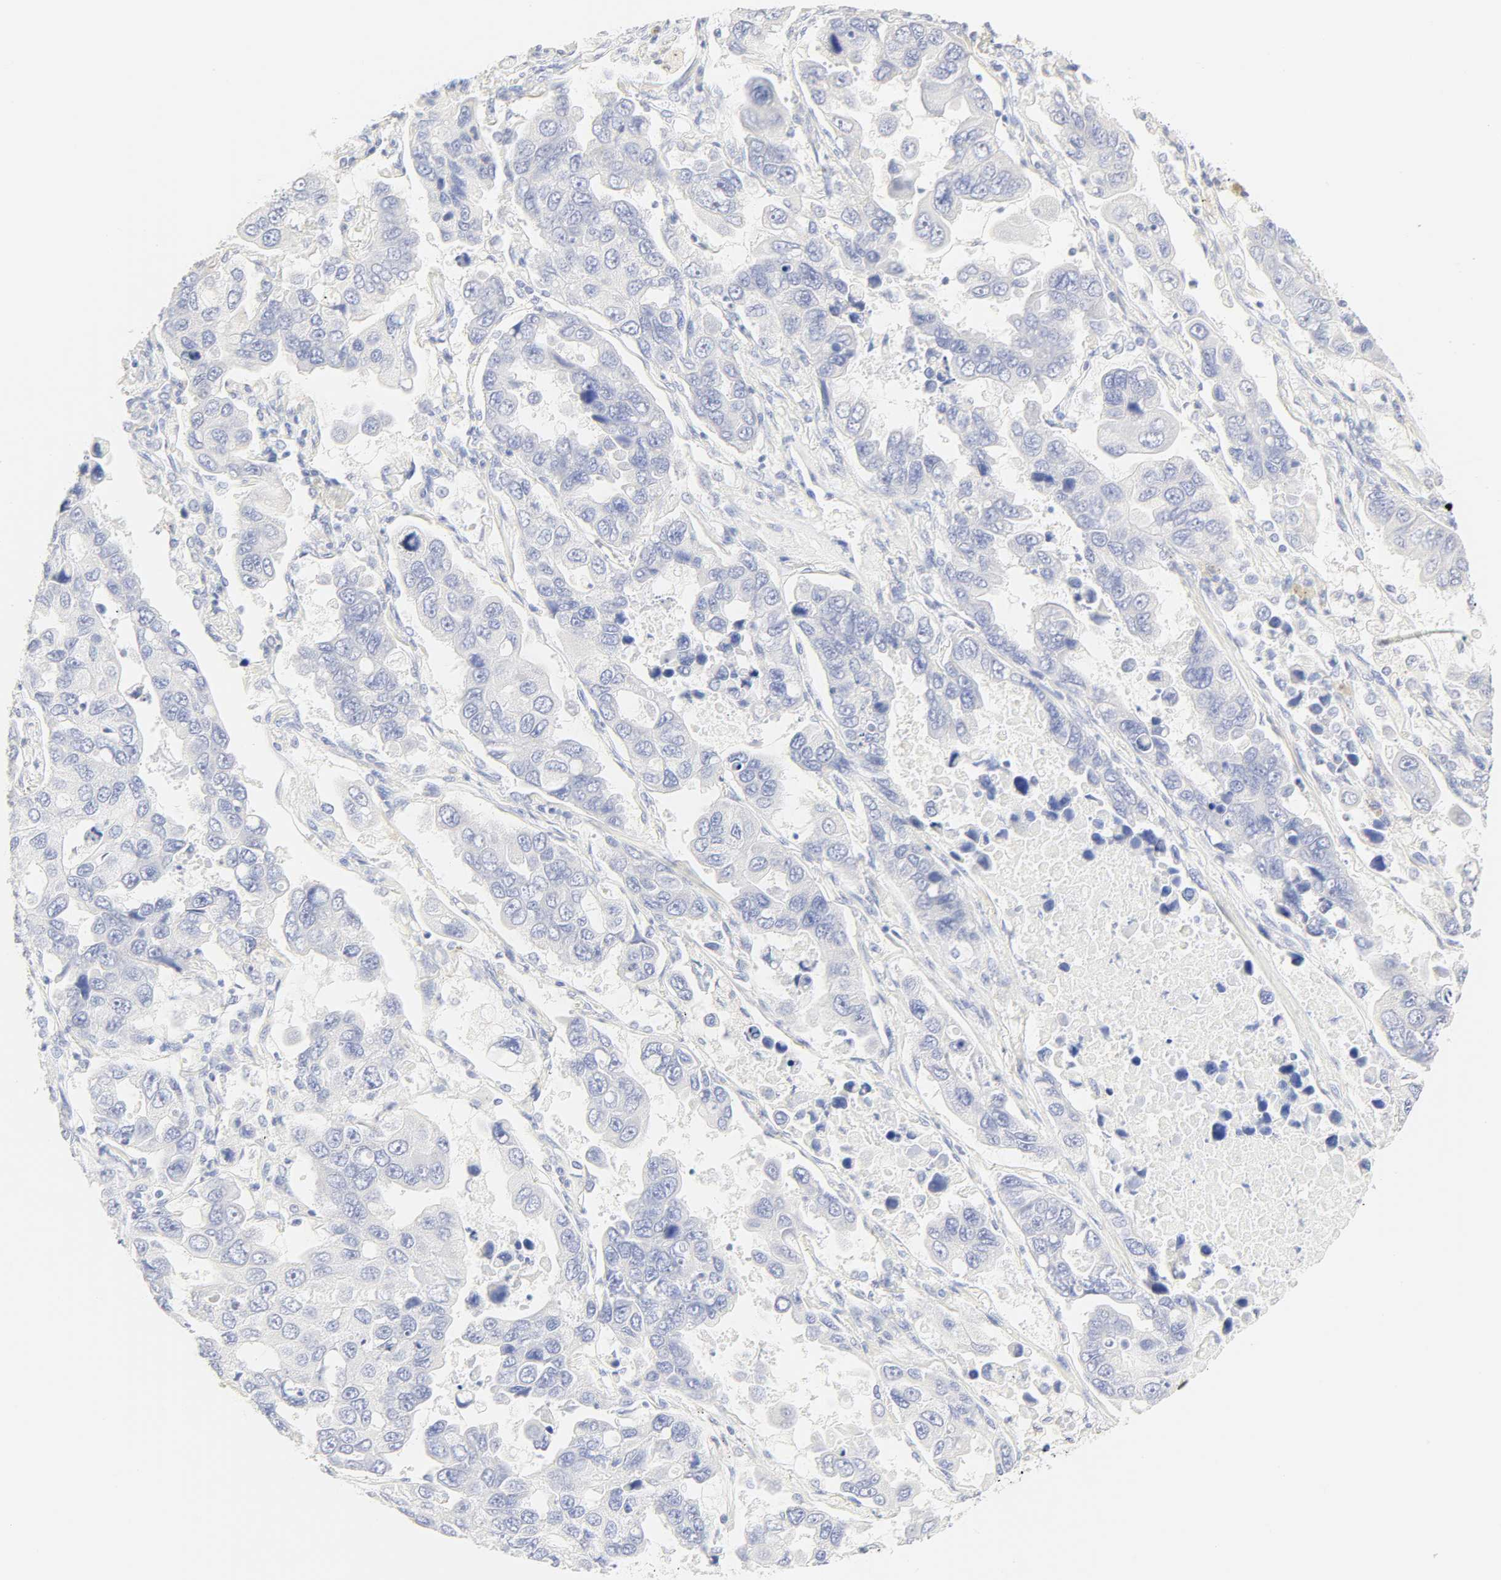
{"staining": {"intensity": "negative", "quantity": "none", "location": "none"}, "tissue": "lung cancer", "cell_type": "Tumor cells", "image_type": "cancer", "snomed": [{"axis": "morphology", "description": "Adenocarcinoma, NOS"}, {"axis": "topography", "description": "Lung"}], "caption": "A high-resolution photomicrograph shows IHC staining of lung cancer (adenocarcinoma), which displays no significant positivity in tumor cells. The staining is performed using DAB brown chromogen with nuclei counter-stained in using hematoxylin.", "gene": "SLCO1B3", "patient": {"sex": "male", "age": 64}}